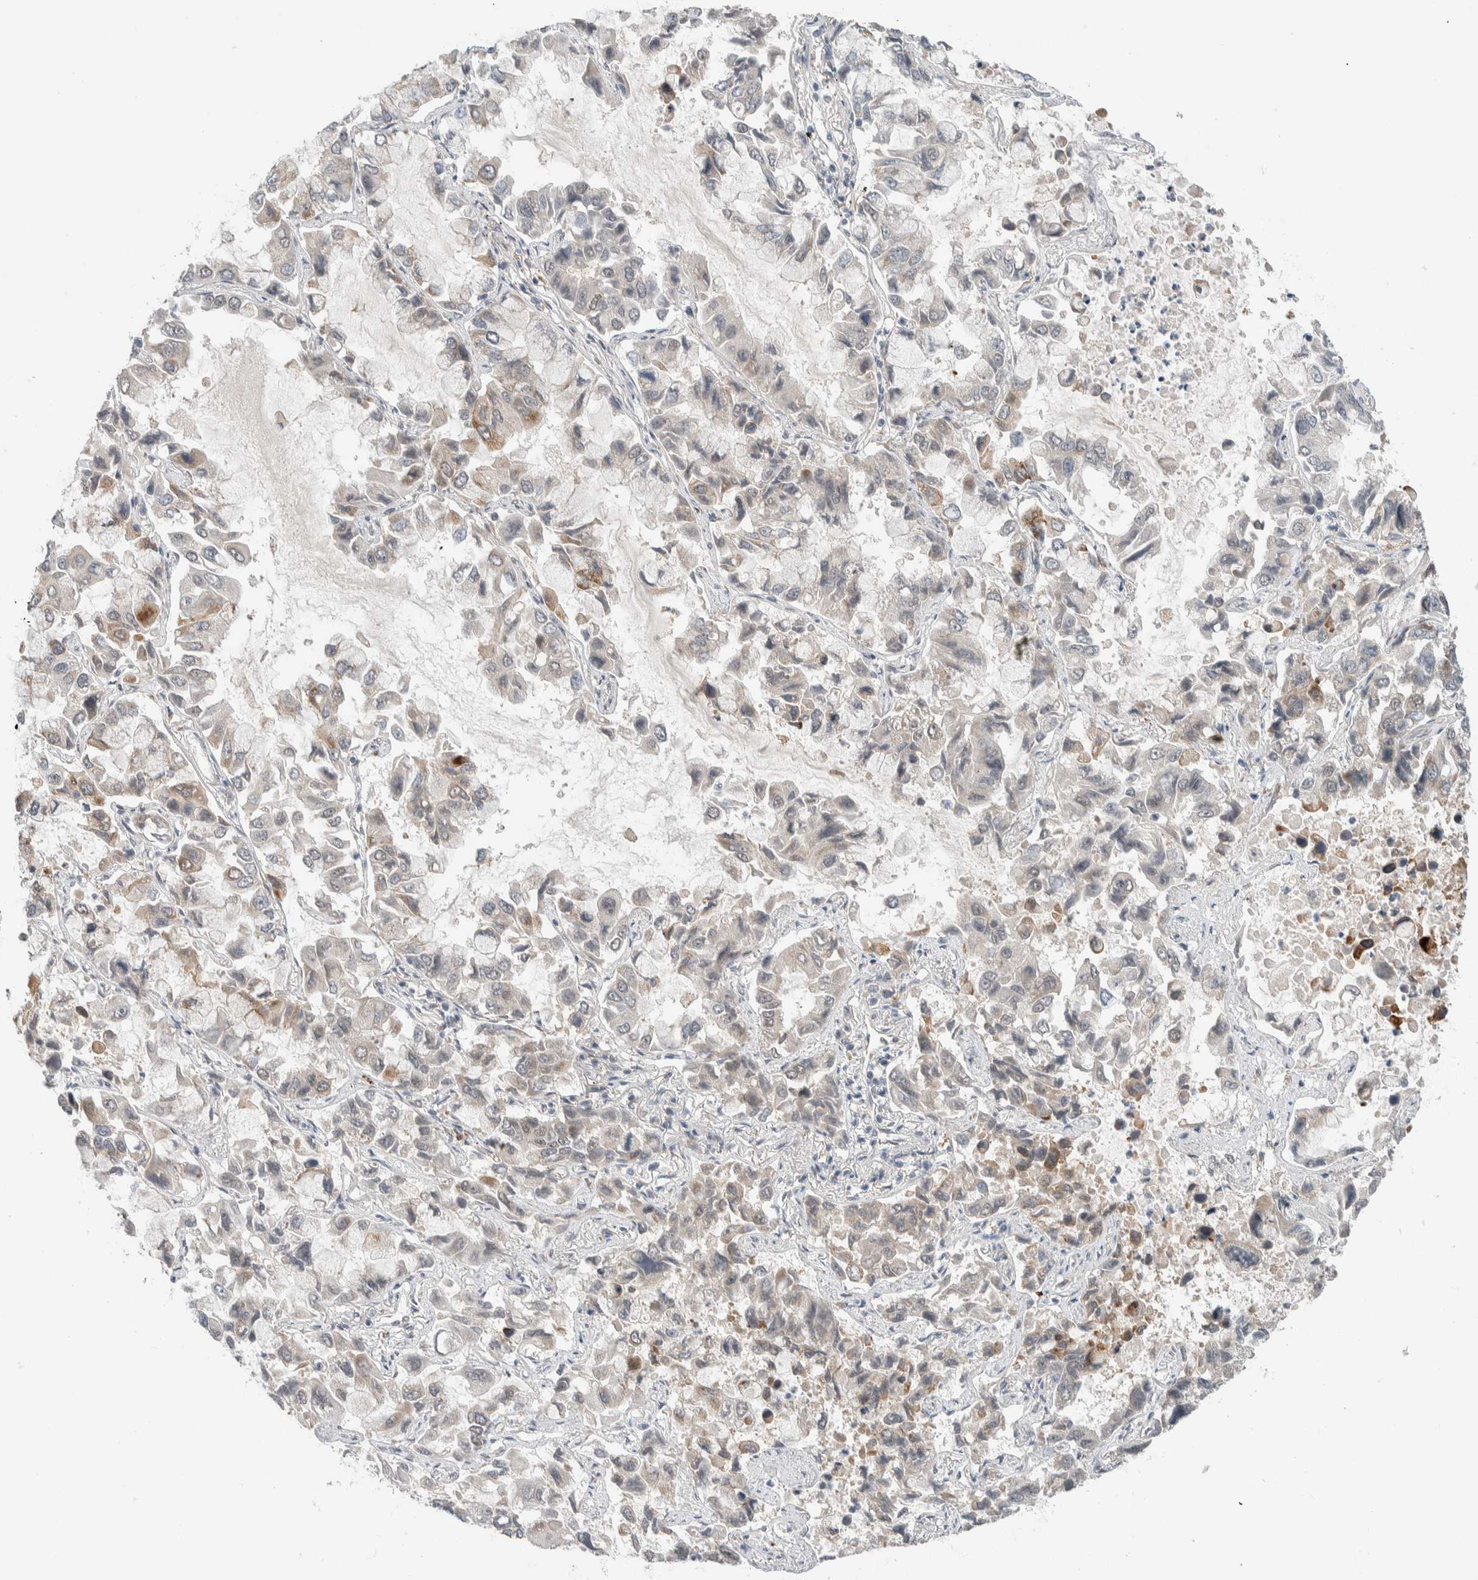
{"staining": {"intensity": "weak", "quantity": "<25%", "location": "cytoplasmic/membranous"}, "tissue": "lung cancer", "cell_type": "Tumor cells", "image_type": "cancer", "snomed": [{"axis": "morphology", "description": "Adenocarcinoma, NOS"}, {"axis": "topography", "description": "Lung"}], "caption": "The histopathology image reveals no significant positivity in tumor cells of lung cancer (adenocarcinoma).", "gene": "TNRC18", "patient": {"sex": "male", "age": 64}}